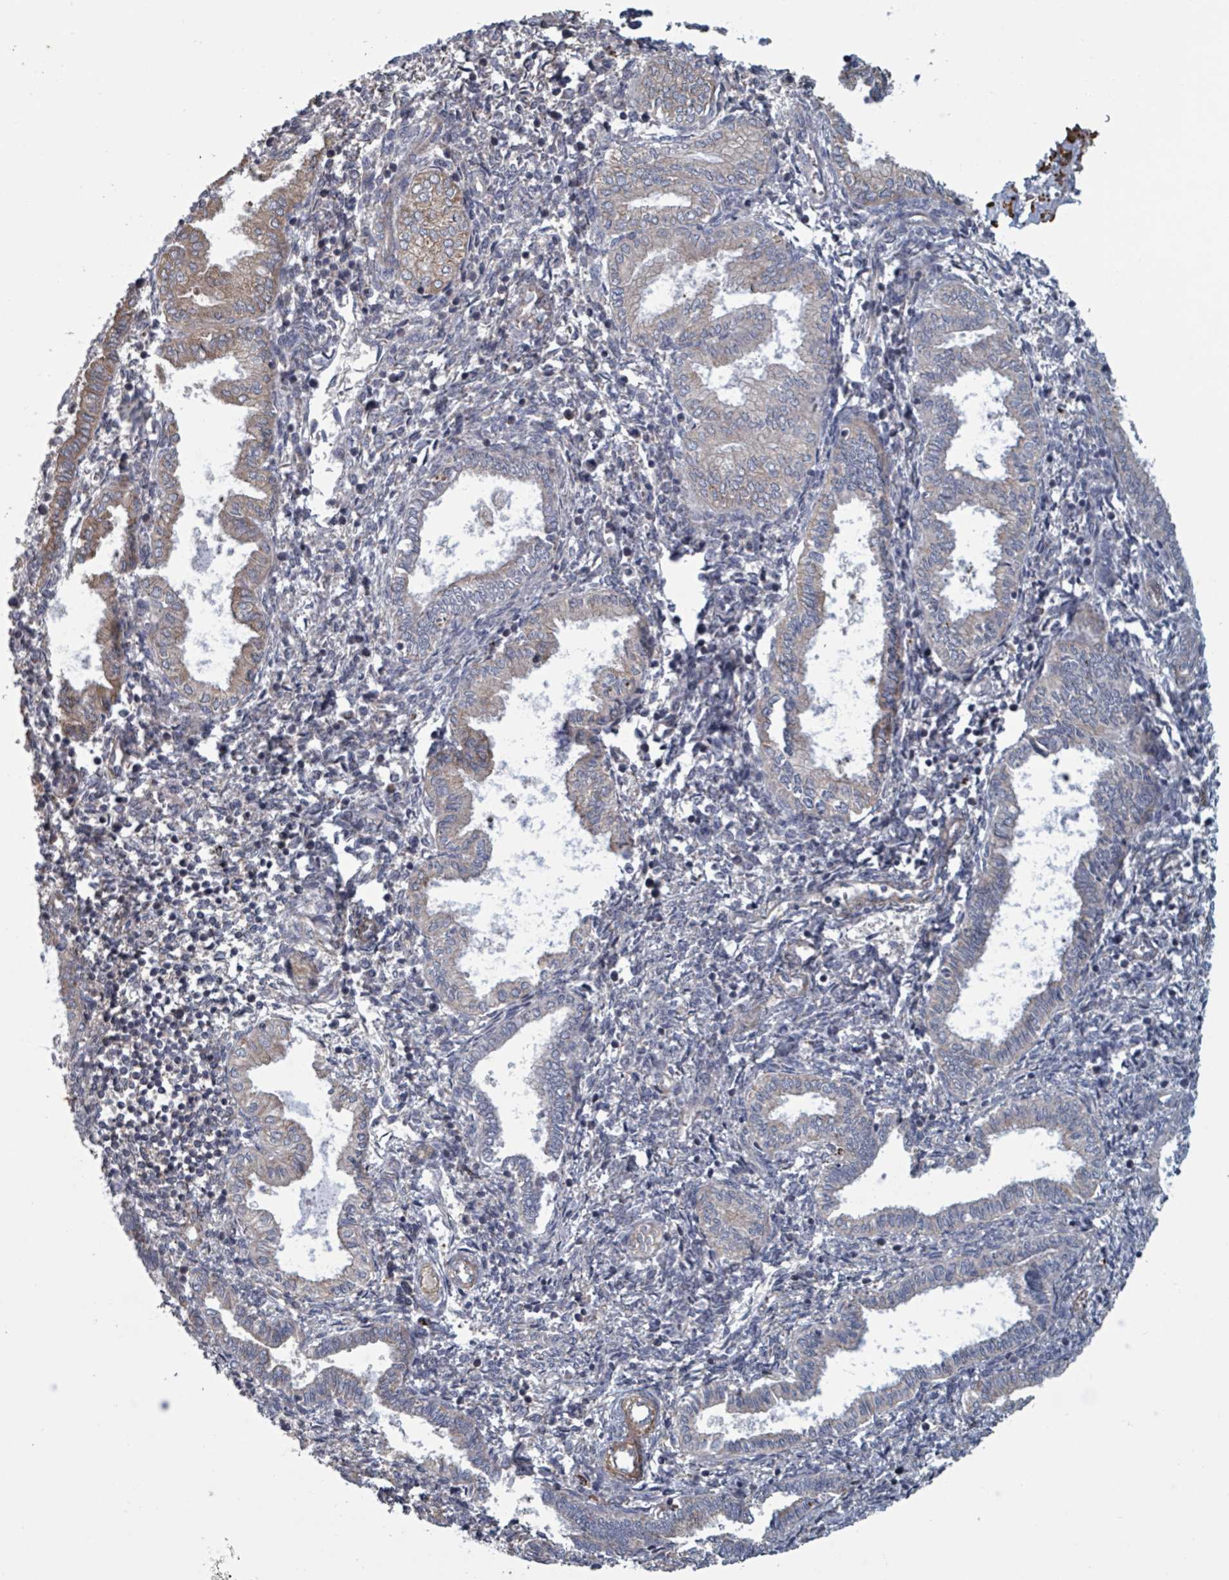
{"staining": {"intensity": "negative", "quantity": "none", "location": "none"}, "tissue": "endometrium", "cell_type": "Cells in endometrial stroma", "image_type": "normal", "snomed": [{"axis": "morphology", "description": "Normal tissue, NOS"}, {"axis": "topography", "description": "Endometrium"}], "caption": "Histopathology image shows no protein positivity in cells in endometrial stroma of unremarkable endometrium. (DAB (3,3'-diaminobenzidine) immunohistochemistry with hematoxylin counter stain).", "gene": "ADCK1", "patient": {"sex": "female", "age": 37}}